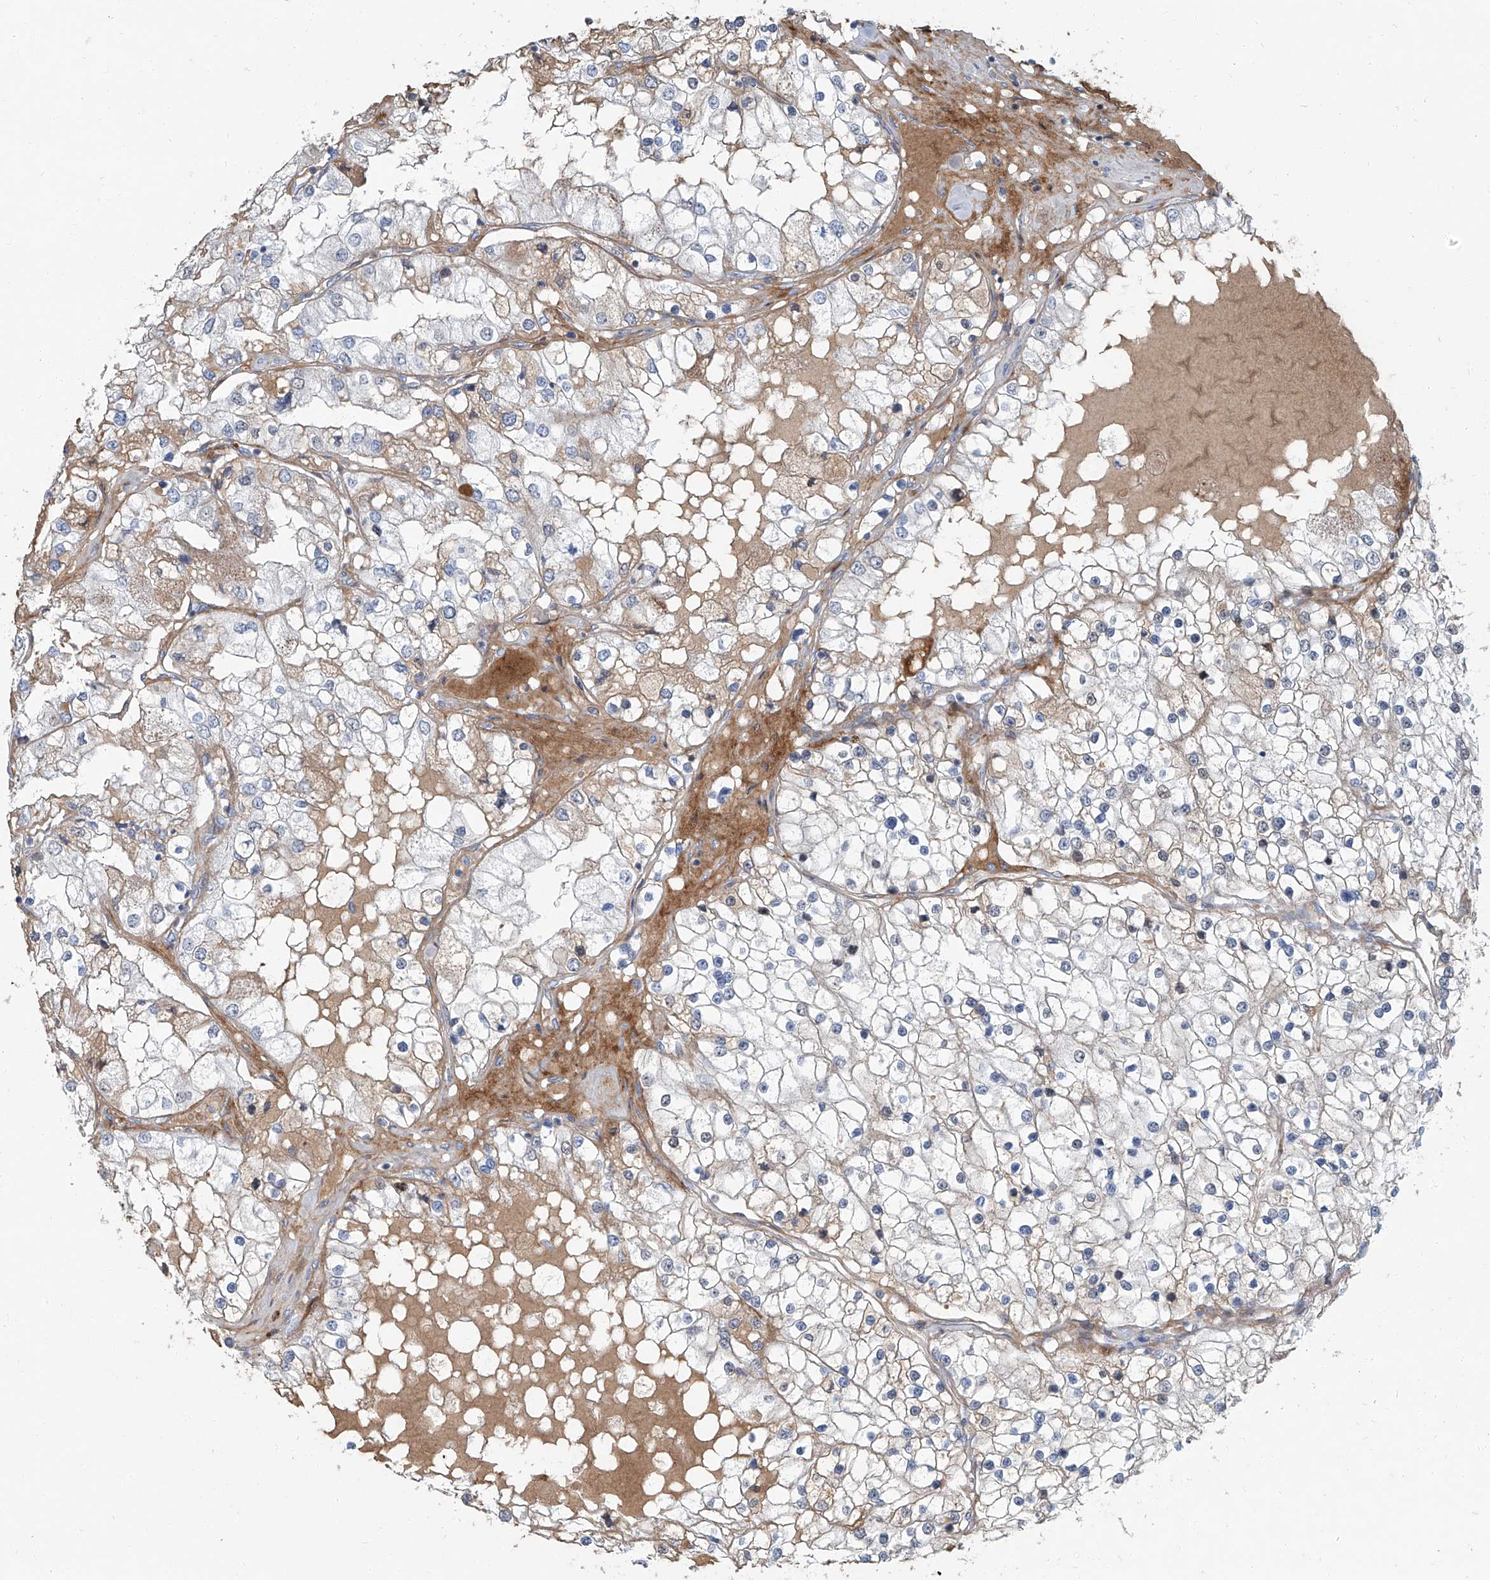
{"staining": {"intensity": "negative", "quantity": "none", "location": "none"}, "tissue": "renal cancer", "cell_type": "Tumor cells", "image_type": "cancer", "snomed": [{"axis": "morphology", "description": "Adenocarcinoma, NOS"}, {"axis": "topography", "description": "Kidney"}], "caption": "A high-resolution photomicrograph shows immunohistochemistry (IHC) staining of renal adenocarcinoma, which displays no significant positivity in tumor cells.", "gene": "HOXA3", "patient": {"sex": "male", "age": 68}}